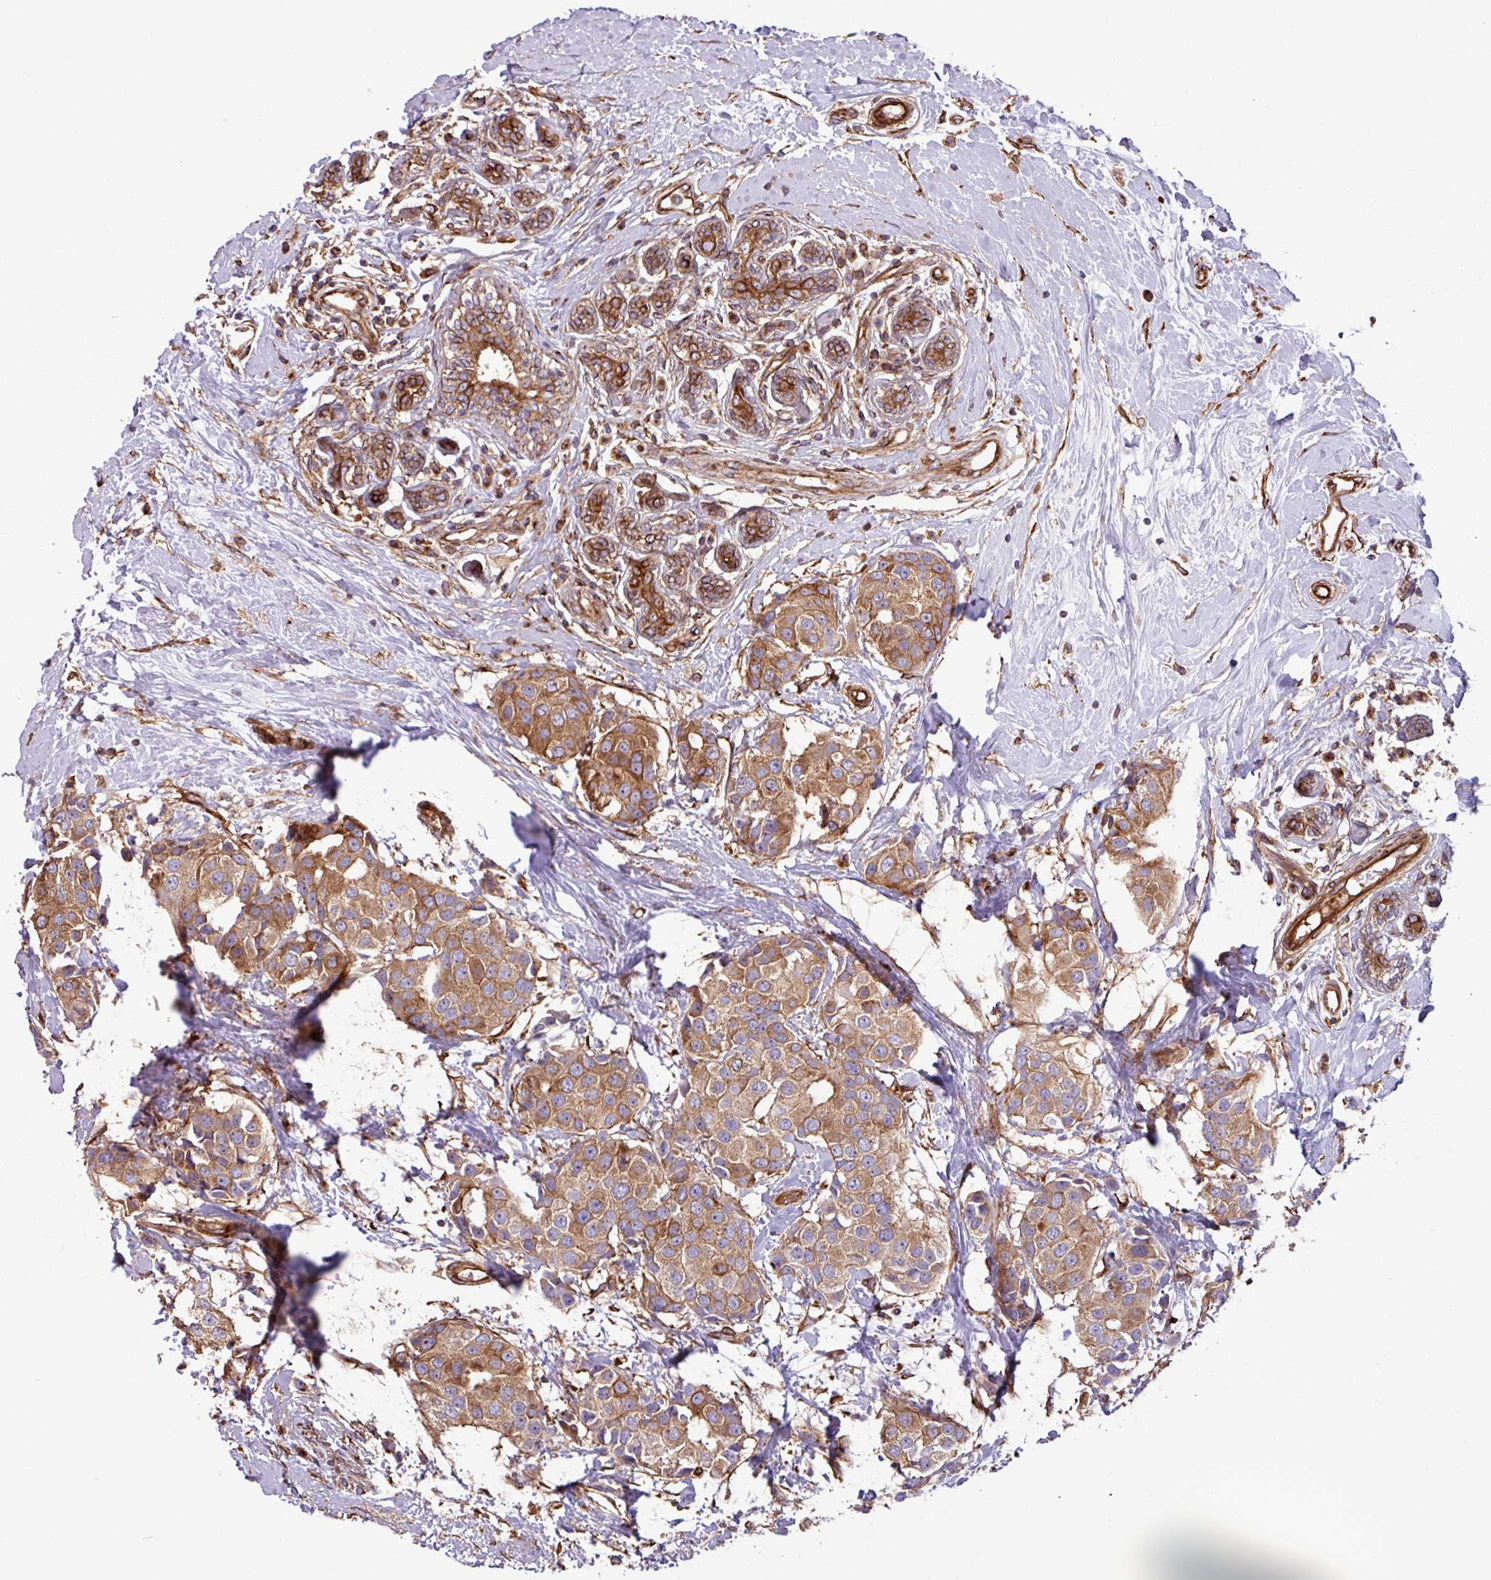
{"staining": {"intensity": "moderate", "quantity": ">75%", "location": "cytoplasmic/membranous"}, "tissue": "breast cancer", "cell_type": "Tumor cells", "image_type": "cancer", "snomed": [{"axis": "morphology", "description": "Normal tissue, NOS"}, {"axis": "morphology", "description": "Duct carcinoma"}, {"axis": "topography", "description": "Breast"}], "caption": "Immunohistochemical staining of human breast intraductal carcinoma reveals moderate cytoplasmic/membranous protein positivity in about >75% of tumor cells.", "gene": "ZNF300", "patient": {"sex": "female", "age": 39}}